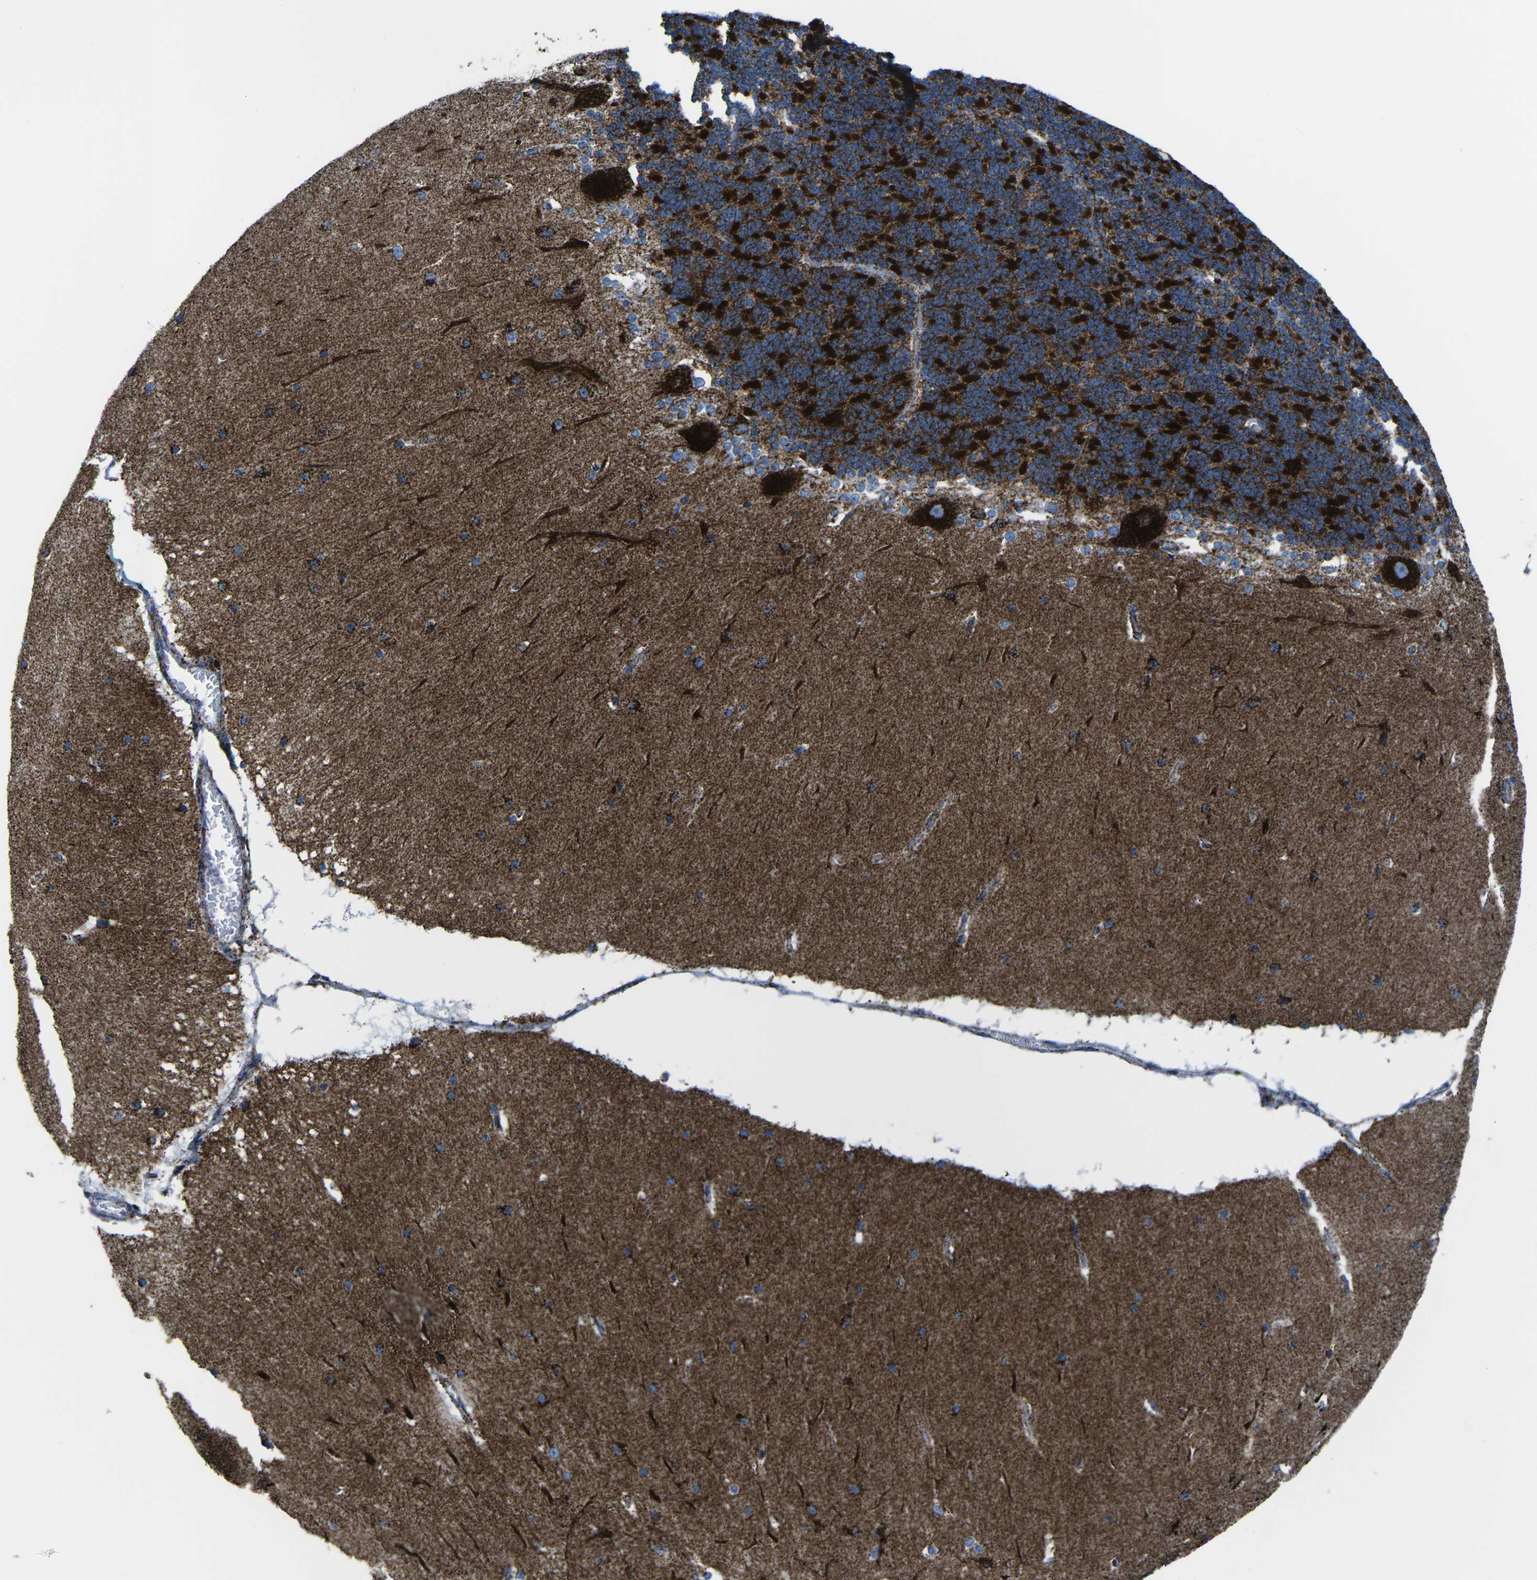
{"staining": {"intensity": "strong", "quantity": ">75%", "location": "cytoplasmic/membranous"}, "tissue": "cerebellum", "cell_type": "Cells in granular layer", "image_type": "normal", "snomed": [{"axis": "morphology", "description": "Normal tissue, NOS"}, {"axis": "topography", "description": "Cerebellum"}], "caption": "Protein expression analysis of normal cerebellum displays strong cytoplasmic/membranous positivity in approximately >75% of cells in granular layer.", "gene": "MT", "patient": {"sex": "female", "age": 19}}